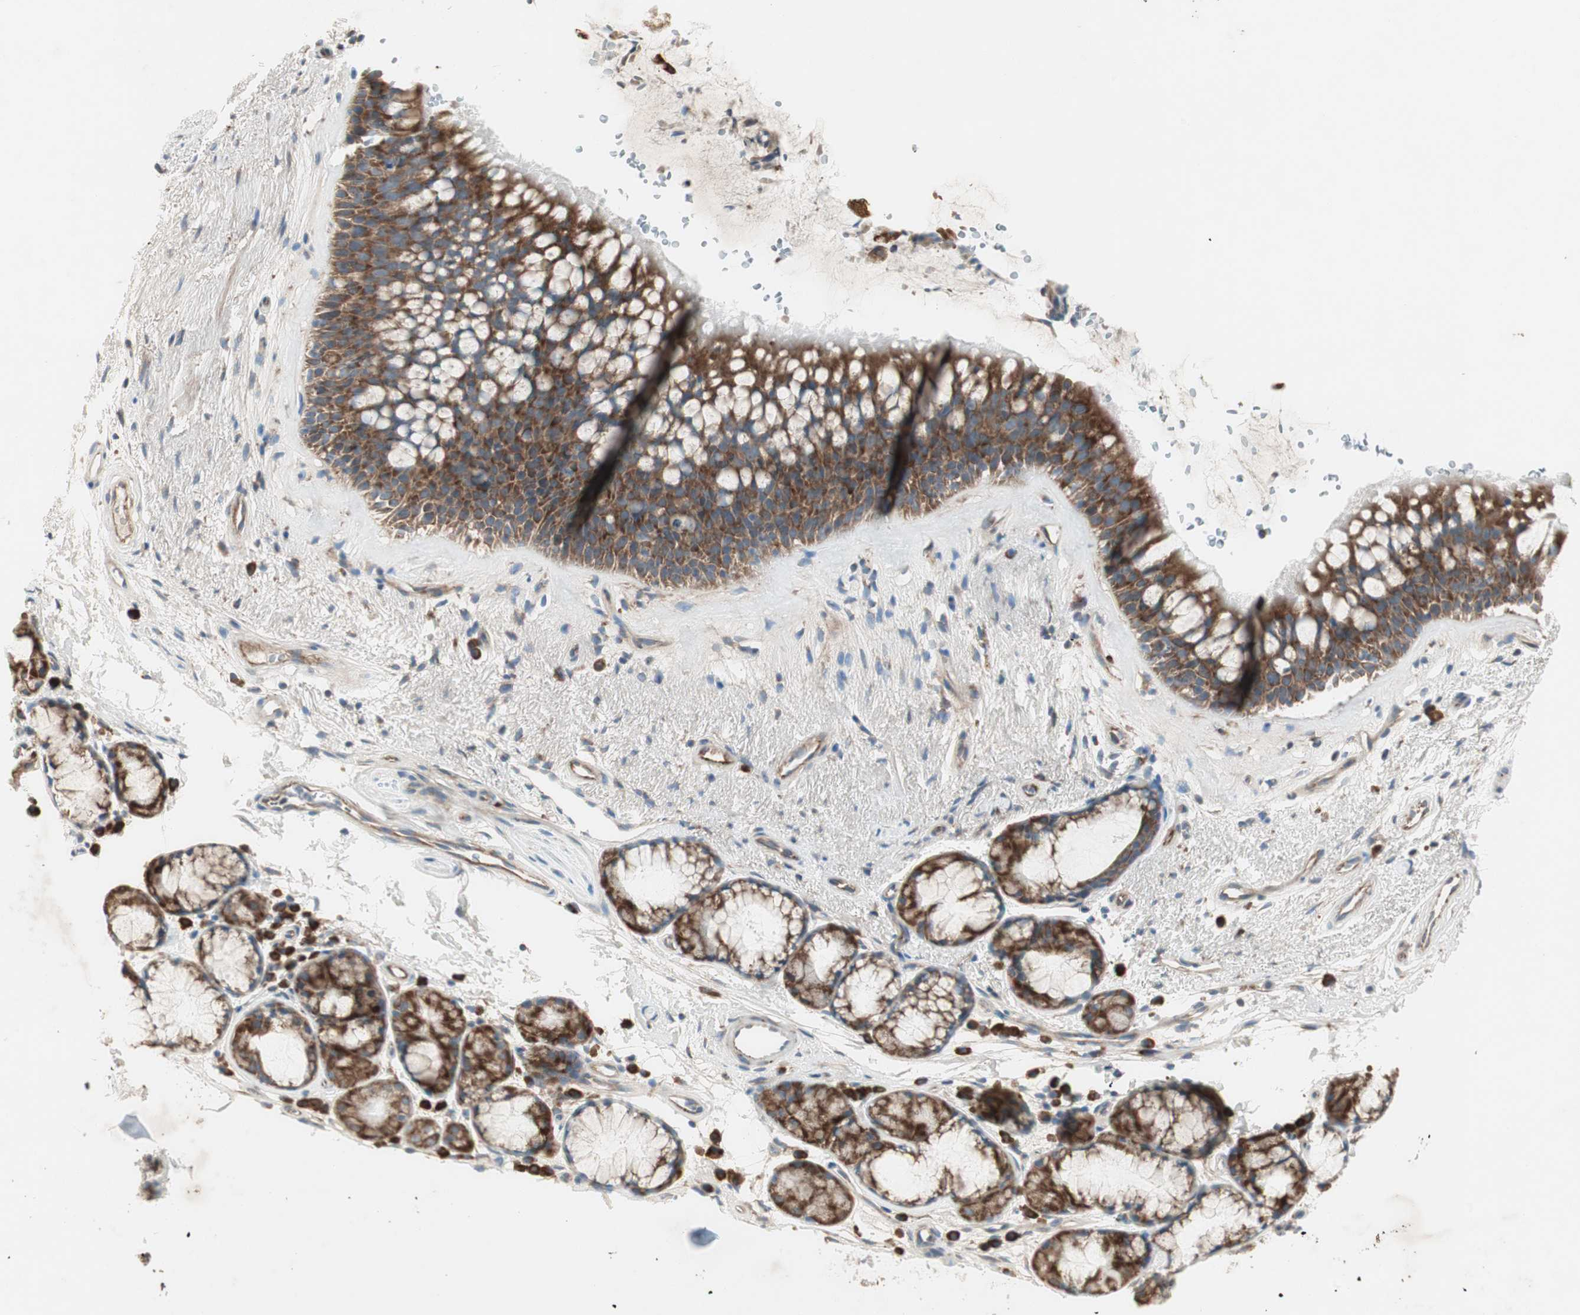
{"staining": {"intensity": "strong", "quantity": ">75%", "location": "cytoplasmic/membranous"}, "tissue": "bronchus", "cell_type": "Respiratory epithelial cells", "image_type": "normal", "snomed": [{"axis": "morphology", "description": "Normal tissue, NOS"}, {"axis": "topography", "description": "Bronchus"}], "caption": "An image showing strong cytoplasmic/membranous positivity in approximately >75% of respiratory epithelial cells in unremarkable bronchus, as visualized by brown immunohistochemical staining.", "gene": "RPL23", "patient": {"sex": "female", "age": 54}}